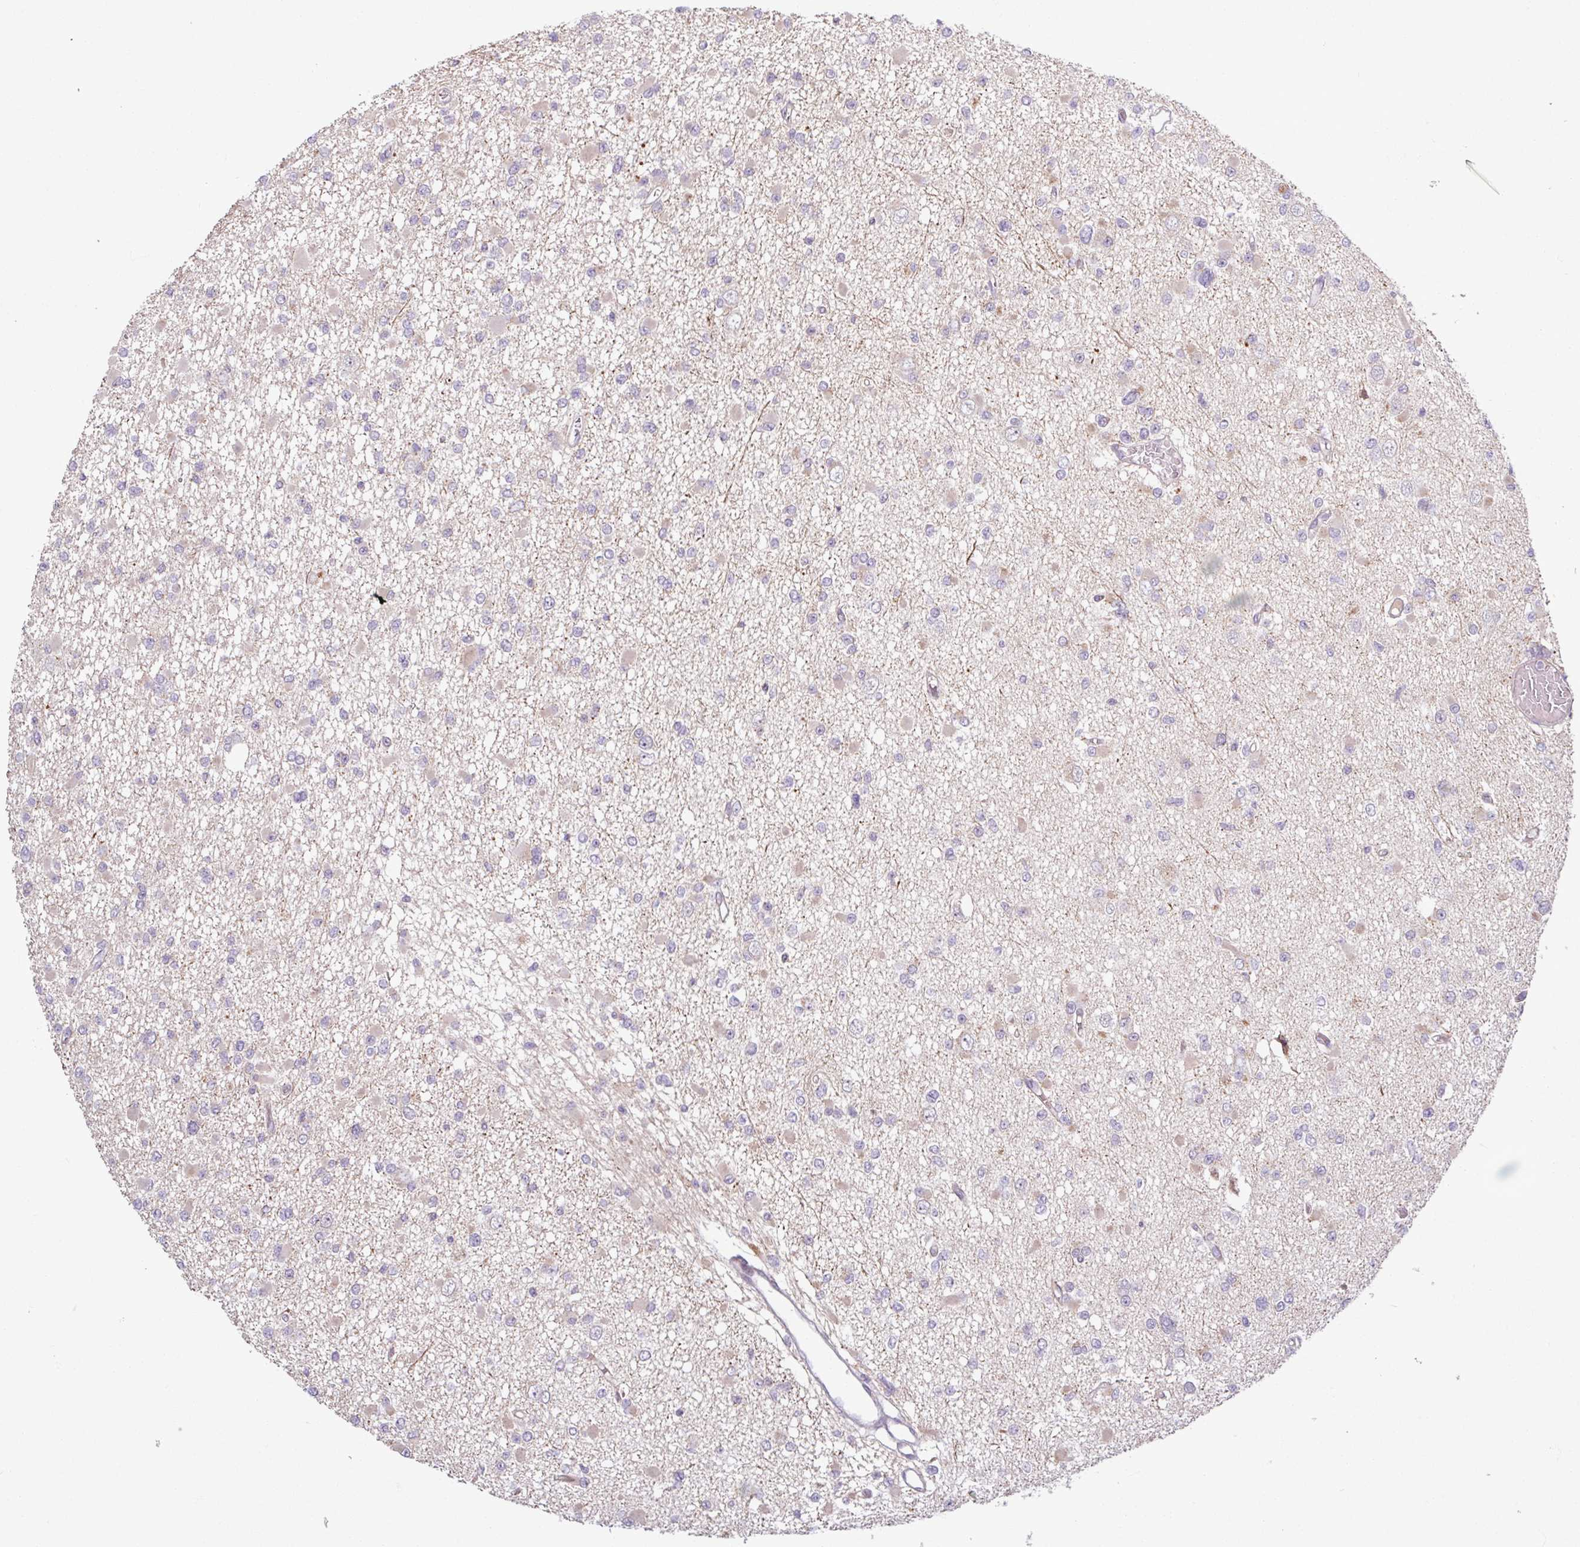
{"staining": {"intensity": "negative", "quantity": "none", "location": "none"}, "tissue": "glioma", "cell_type": "Tumor cells", "image_type": "cancer", "snomed": [{"axis": "morphology", "description": "Glioma, malignant, Low grade"}, {"axis": "topography", "description": "Brain"}], "caption": "A micrograph of human low-grade glioma (malignant) is negative for staining in tumor cells.", "gene": "OGFOD3", "patient": {"sex": "female", "age": 22}}